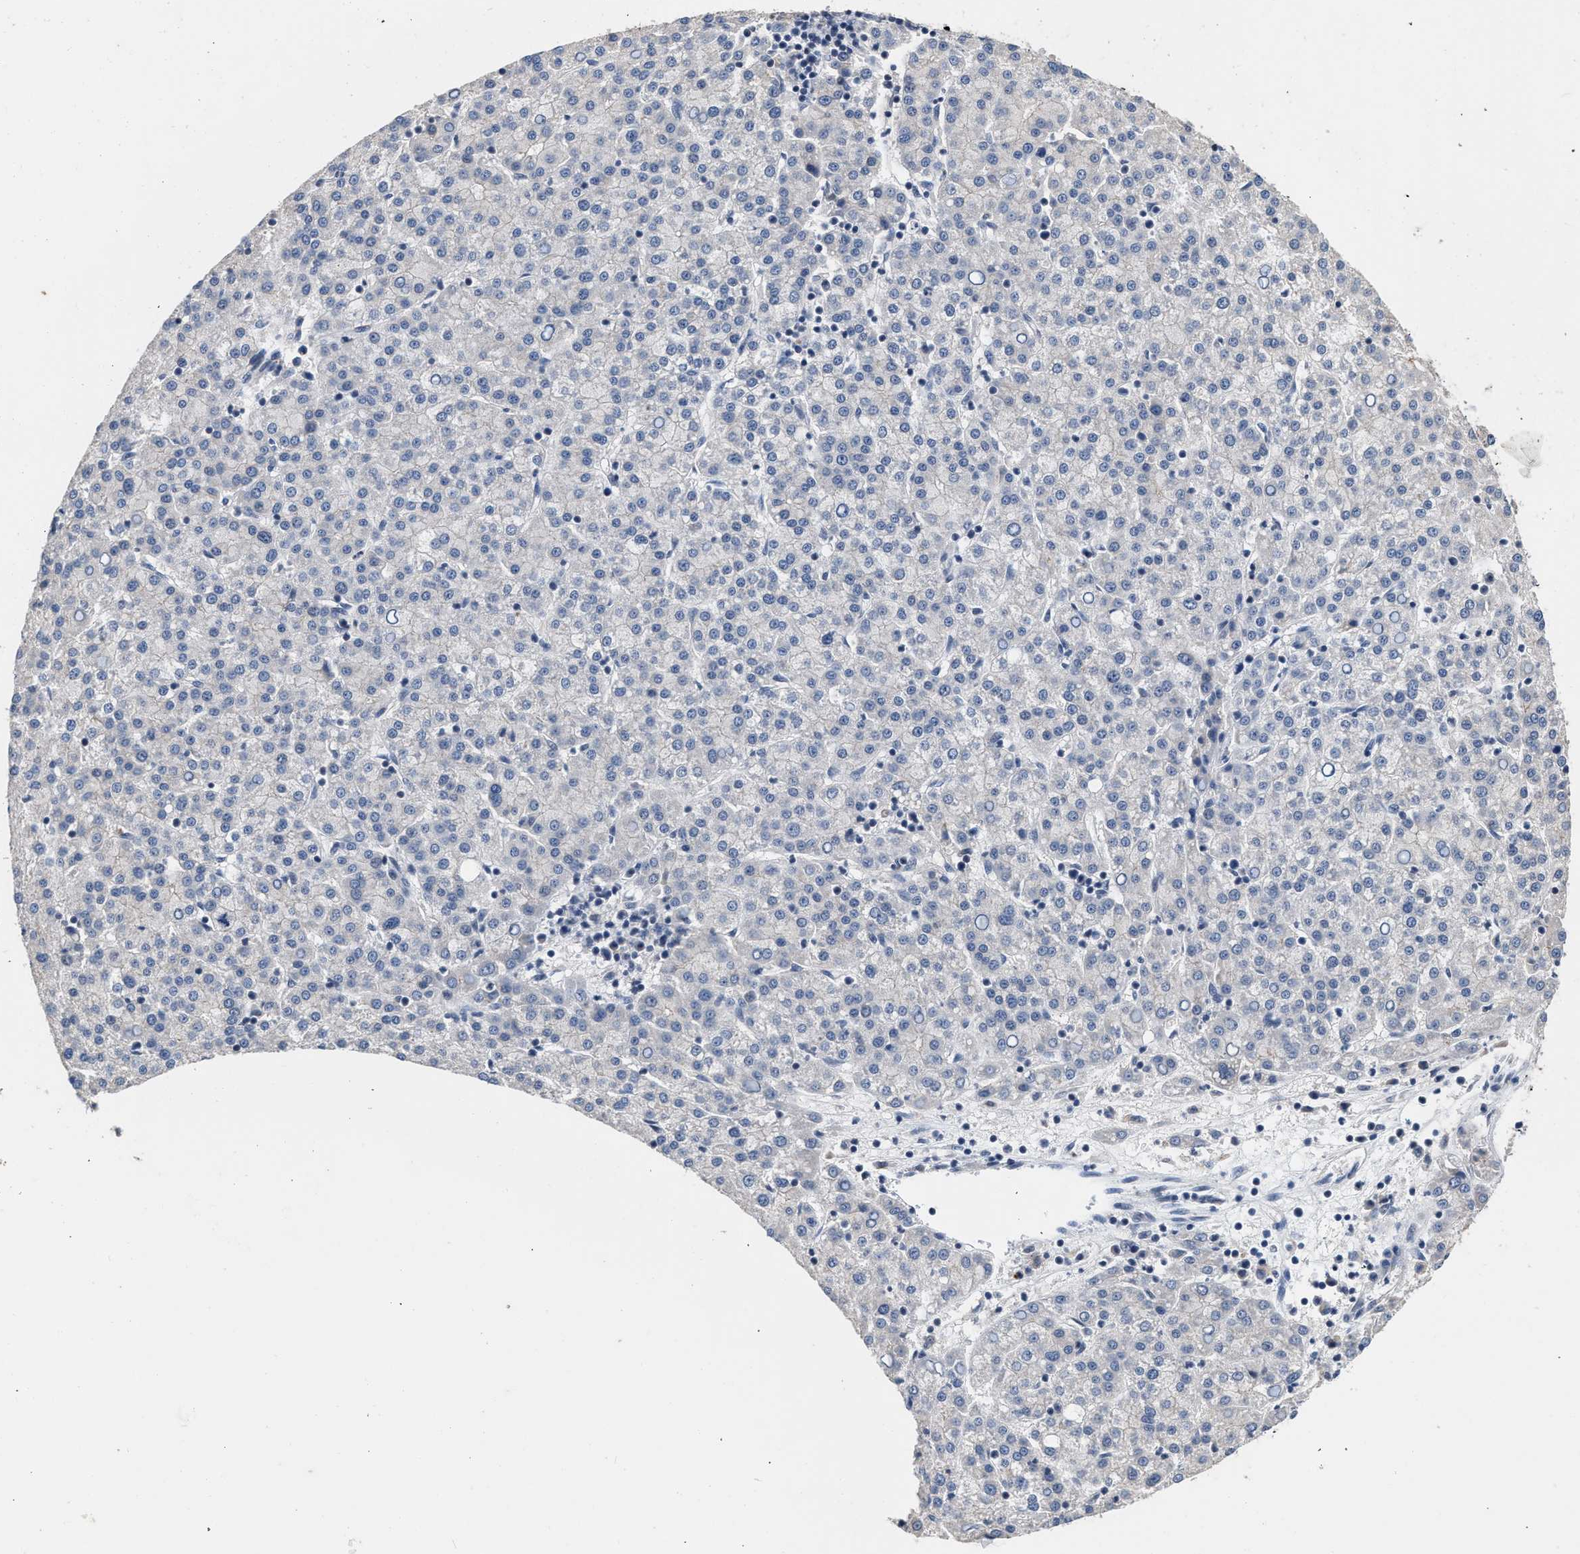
{"staining": {"intensity": "negative", "quantity": "none", "location": "none"}, "tissue": "liver cancer", "cell_type": "Tumor cells", "image_type": "cancer", "snomed": [{"axis": "morphology", "description": "Carcinoma, Hepatocellular, NOS"}, {"axis": "topography", "description": "Liver"}], "caption": "A photomicrograph of liver cancer stained for a protein displays no brown staining in tumor cells. The staining is performed using DAB (3,3'-diaminobenzidine) brown chromogen with nuclei counter-stained in using hematoxylin.", "gene": "CSF3R", "patient": {"sex": "female", "age": 58}}